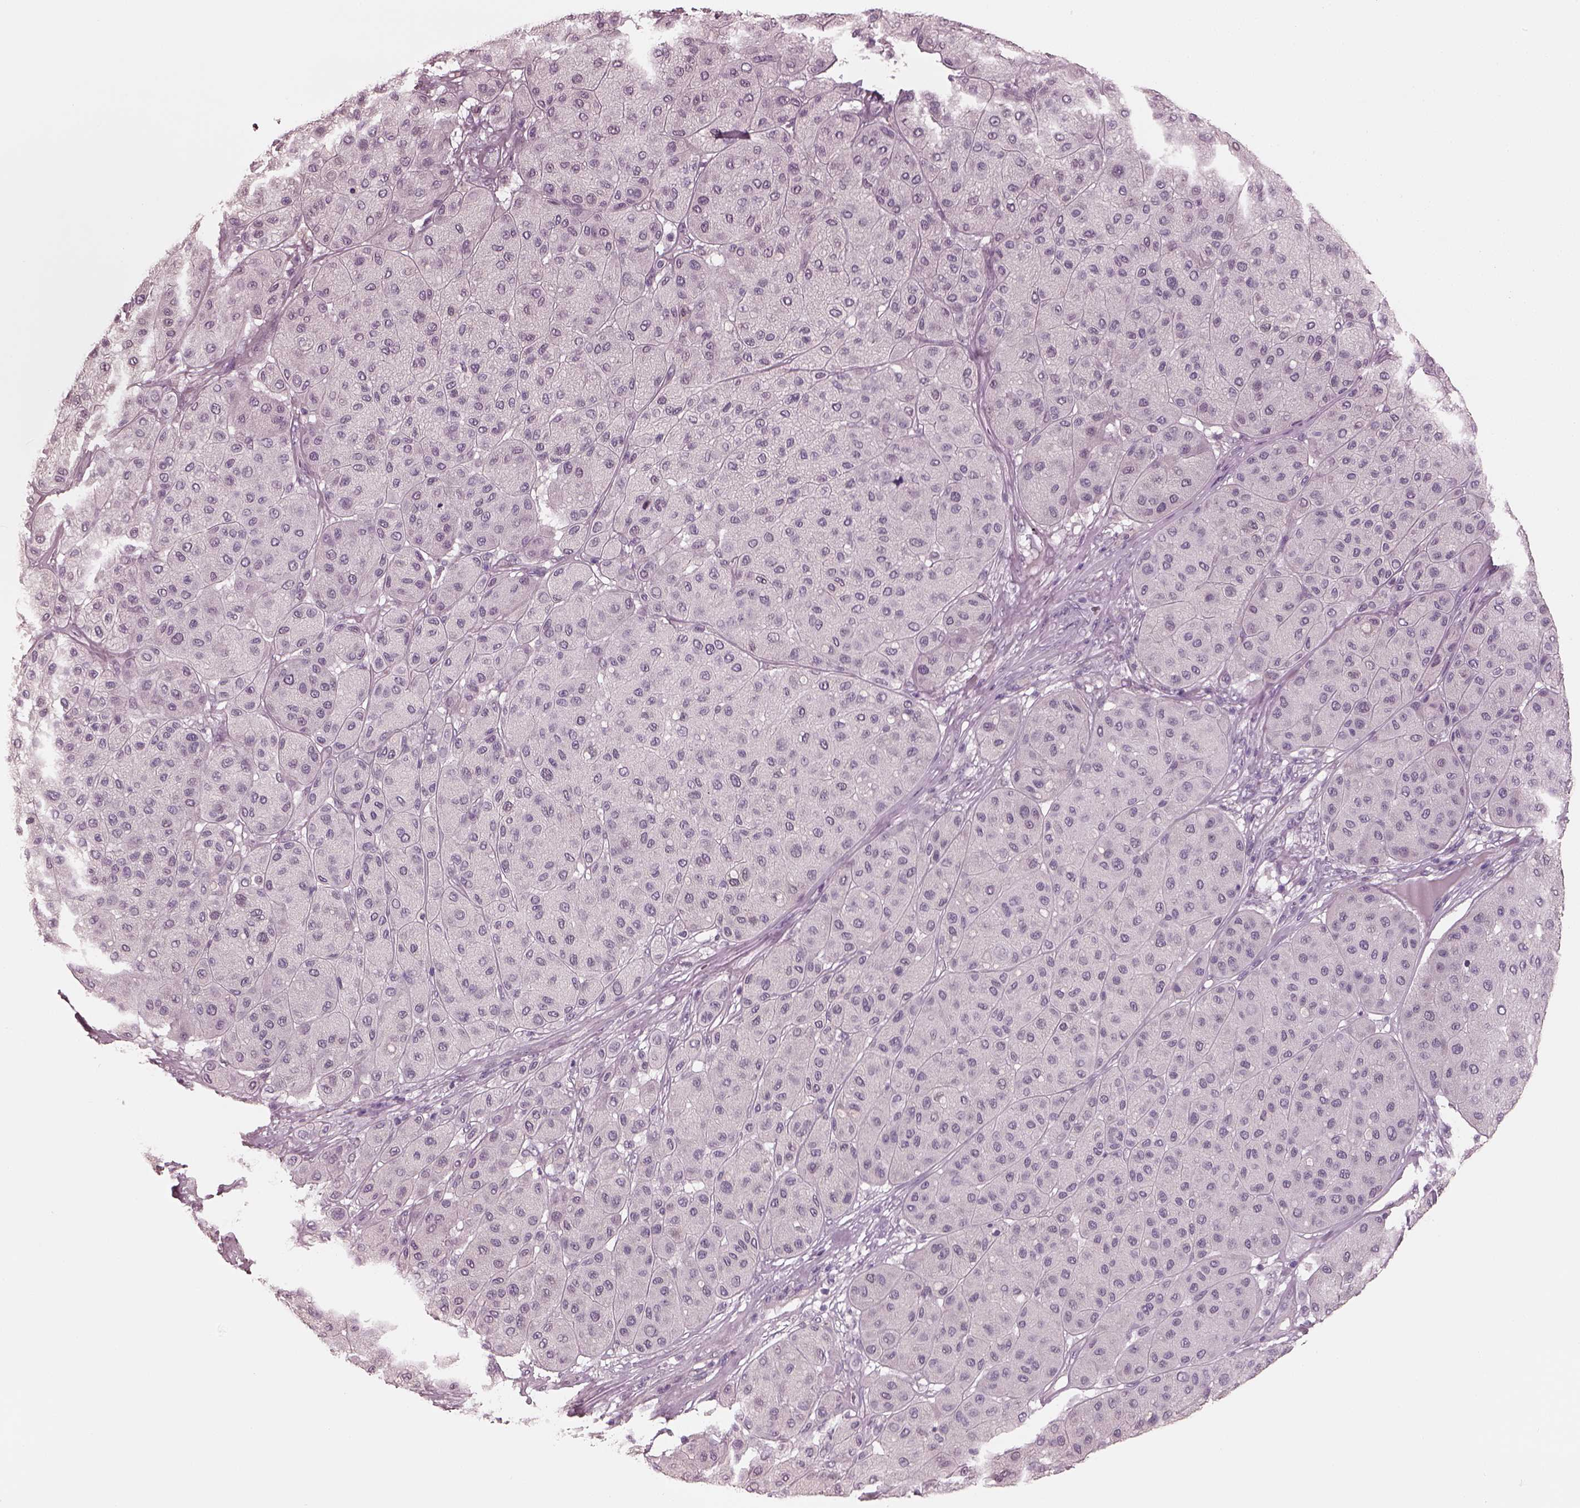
{"staining": {"intensity": "negative", "quantity": "none", "location": "none"}, "tissue": "melanoma", "cell_type": "Tumor cells", "image_type": "cancer", "snomed": [{"axis": "morphology", "description": "Malignant melanoma, Metastatic site"}, {"axis": "topography", "description": "Smooth muscle"}], "caption": "IHC micrograph of human melanoma stained for a protein (brown), which demonstrates no expression in tumor cells. (Stains: DAB (3,3'-diaminobenzidine) immunohistochemistry (IHC) with hematoxylin counter stain, Microscopy: brightfield microscopy at high magnification).", "gene": "OPTC", "patient": {"sex": "male", "age": 41}}